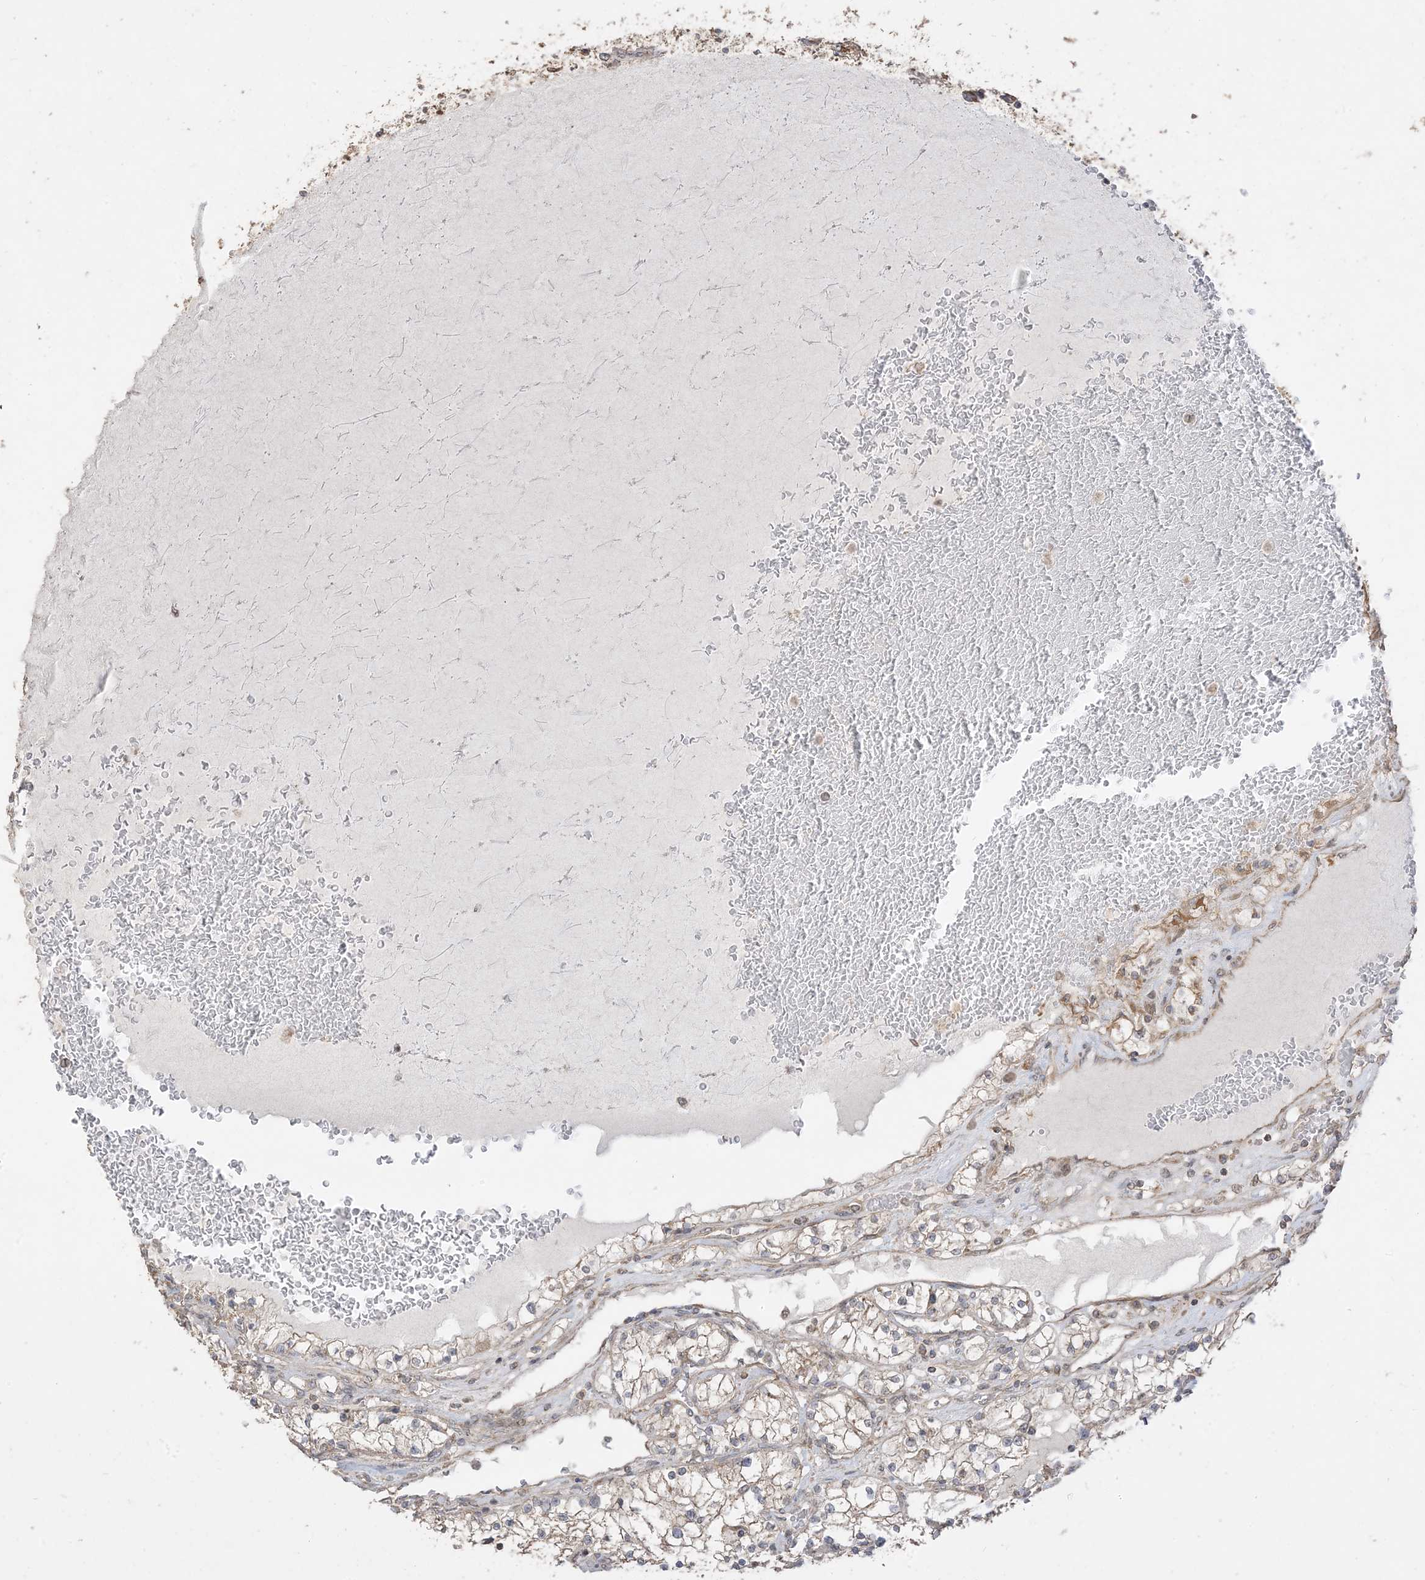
{"staining": {"intensity": "moderate", "quantity": ">75%", "location": "cytoplasmic/membranous"}, "tissue": "renal cancer", "cell_type": "Tumor cells", "image_type": "cancer", "snomed": [{"axis": "morphology", "description": "Adenocarcinoma, NOS"}, {"axis": "topography", "description": "Kidney"}], "caption": "Brown immunohistochemical staining in human renal adenocarcinoma reveals moderate cytoplasmic/membranous expression in approximately >75% of tumor cells.", "gene": "SIRT3", "patient": {"sex": "male", "age": 68}}